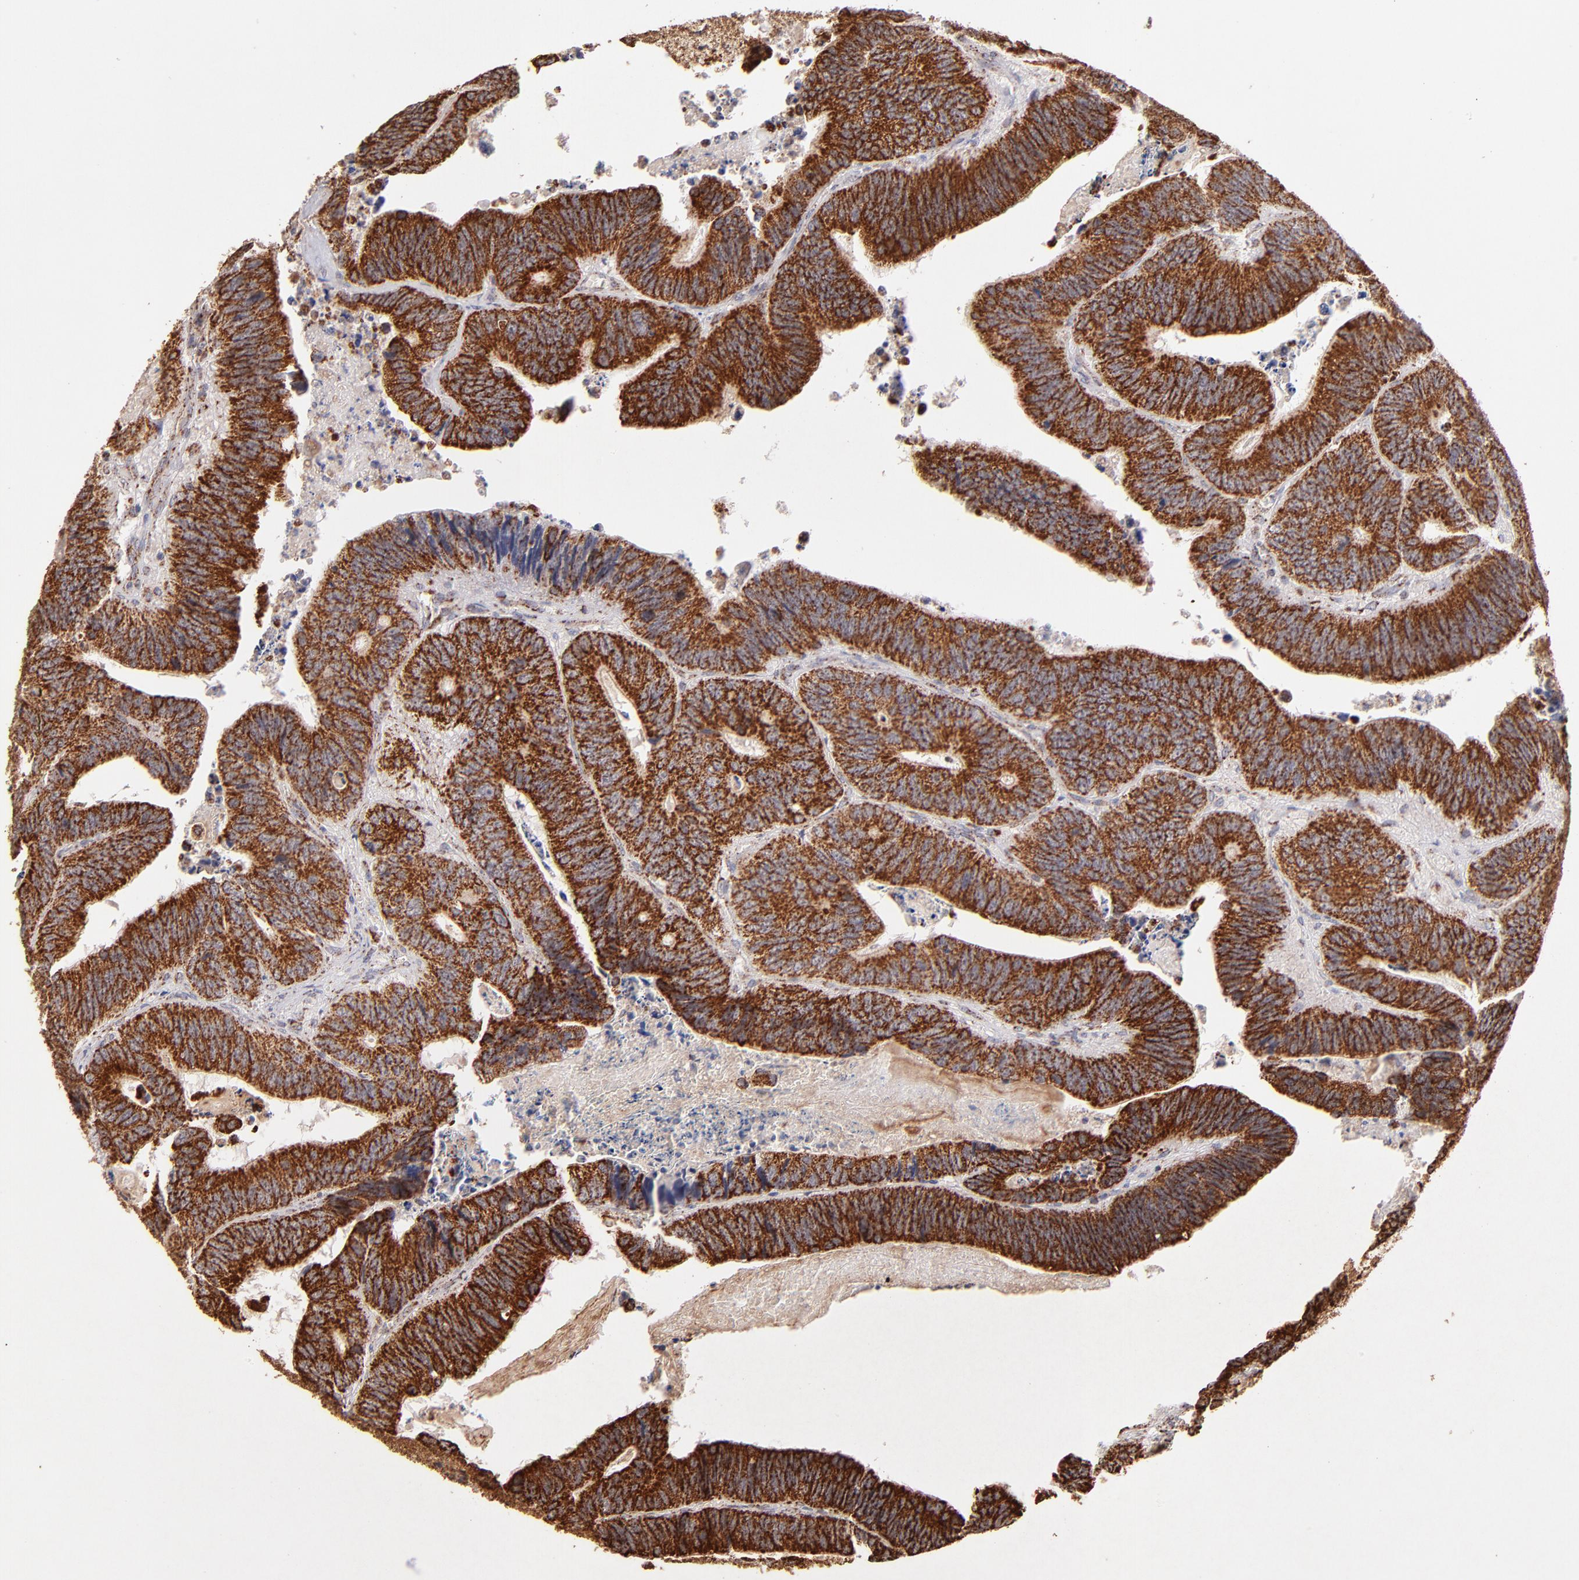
{"staining": {"intensity": "moderate", "quantity": ">75%", "location": "cytoplasmic/membranous"}, "tissue": "colorectal cancer", "cell_type": "Tumor cells", "image_type": "cancer", "snomed": [{"axis": "morphology", "description": "Adenocarcinoma, NOS"}, {"axis": "topography", "description": "Colon"}], "caption": "The photomicrograph shows staining of colorectal cancer (adenocarcinoma), revealing moderate cytoplasmic/membranous protein positivity (brown color) within tumor cells. The staining was performed using DAB (3,3'-diaminobenzidine) to visualize the protein expression in brown, while the nuclei were stained in blue with hematoxylin (Magnification: 20x).", "gene": "DLST", "patient": {"sex": "male", "age": 72}}